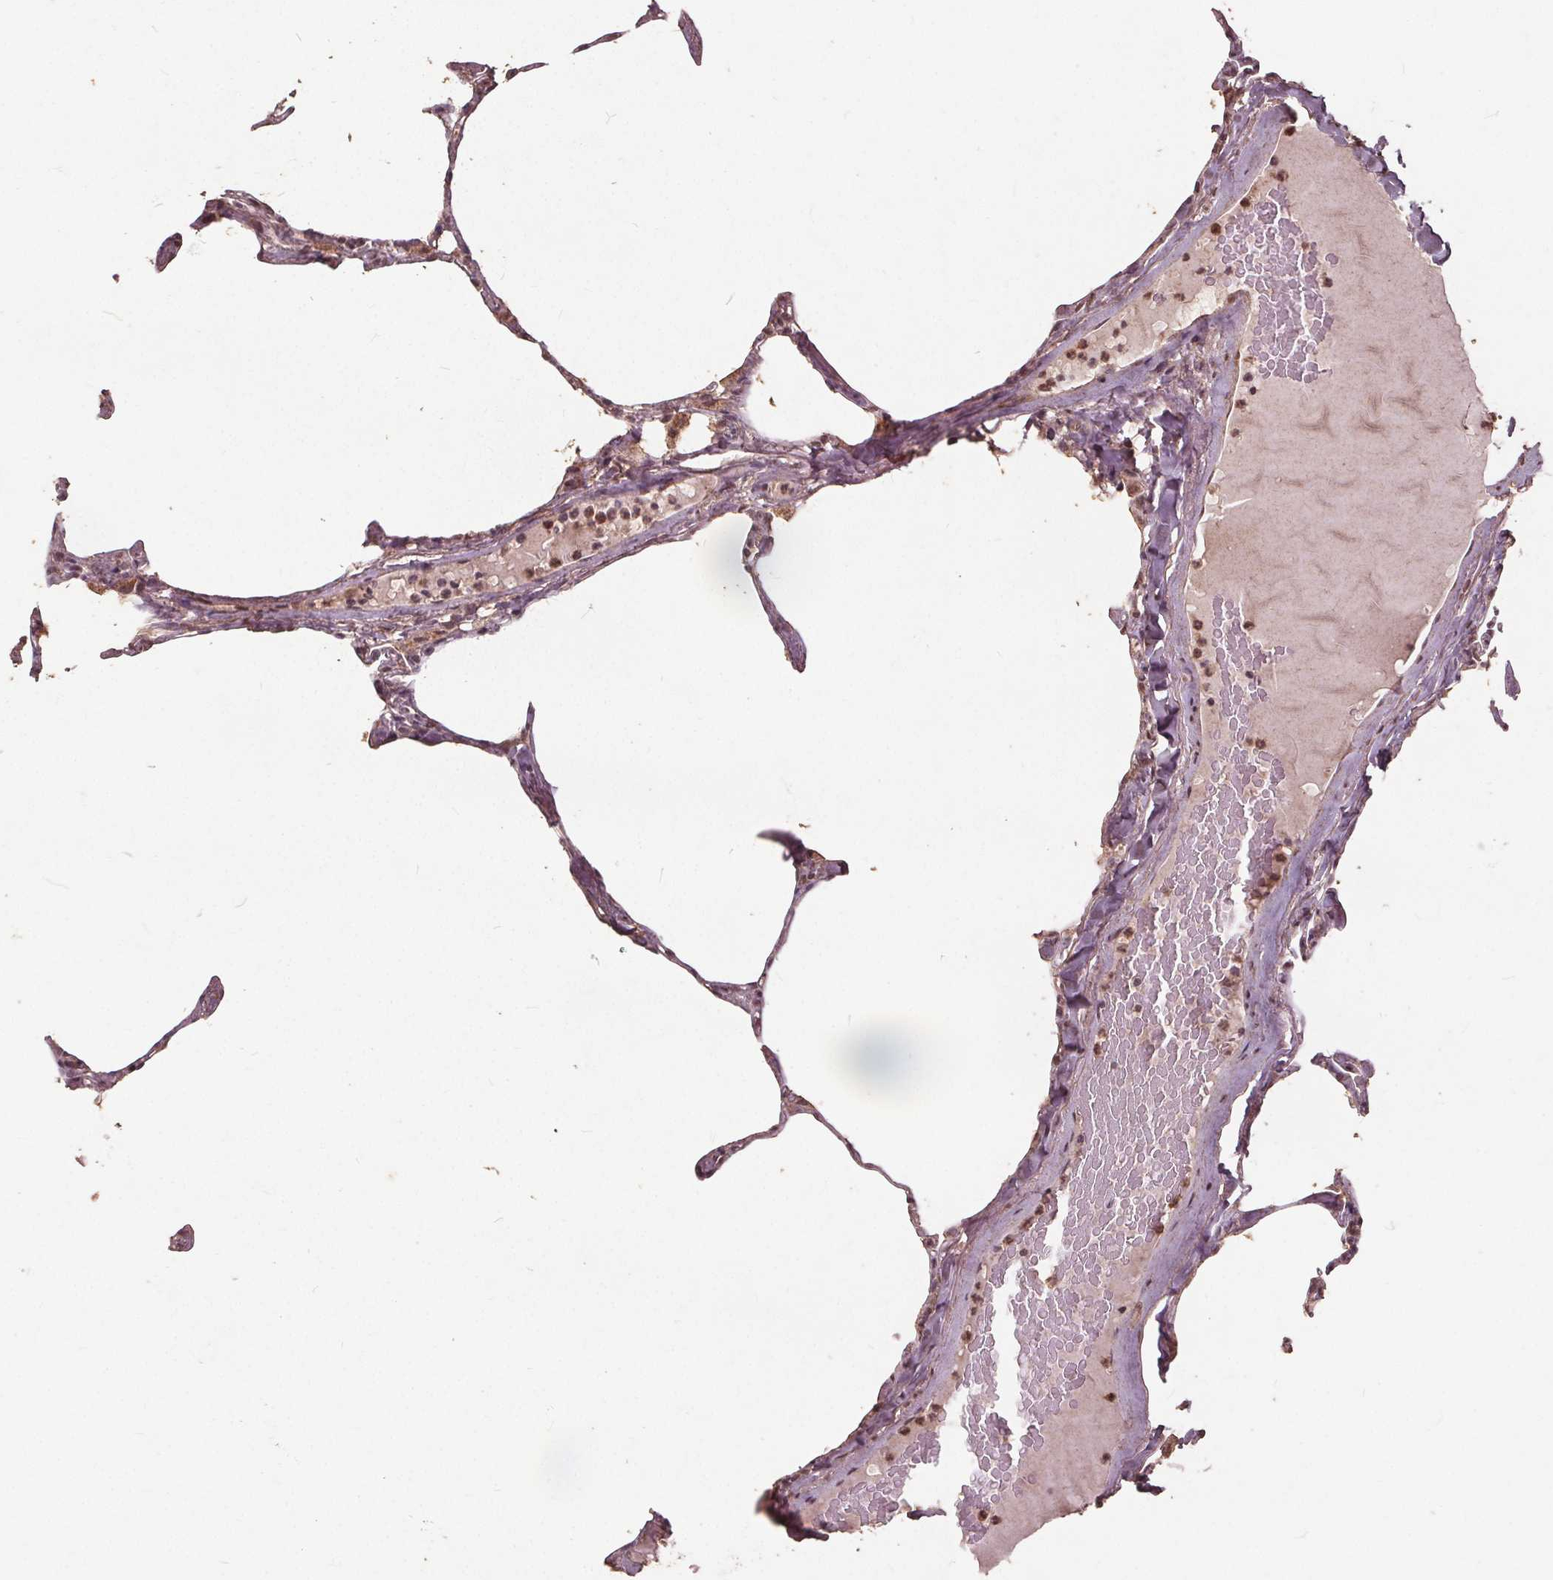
{"staining": {"intensity": "weak", "quantity": "<25%", "location": "nuclear"}, "tissue": "lung", "cell_type": "Alveolar cells", "image_type": "normal", "snomed": [{"axis": "morphology", "description": "Normal tissue, NOS"}, {"axis": "topography", "description": "Lung"}], "caption": "The immunohistochemistry histopathology image has no significant expression in alveolar cells of lung. Brightfield microscopy of IHC stained with DAB (brown) and hematoxylin (blue), captured at high magnification.", "gene": "DSG3", "patient": {"sex": "male", "age": 65}}